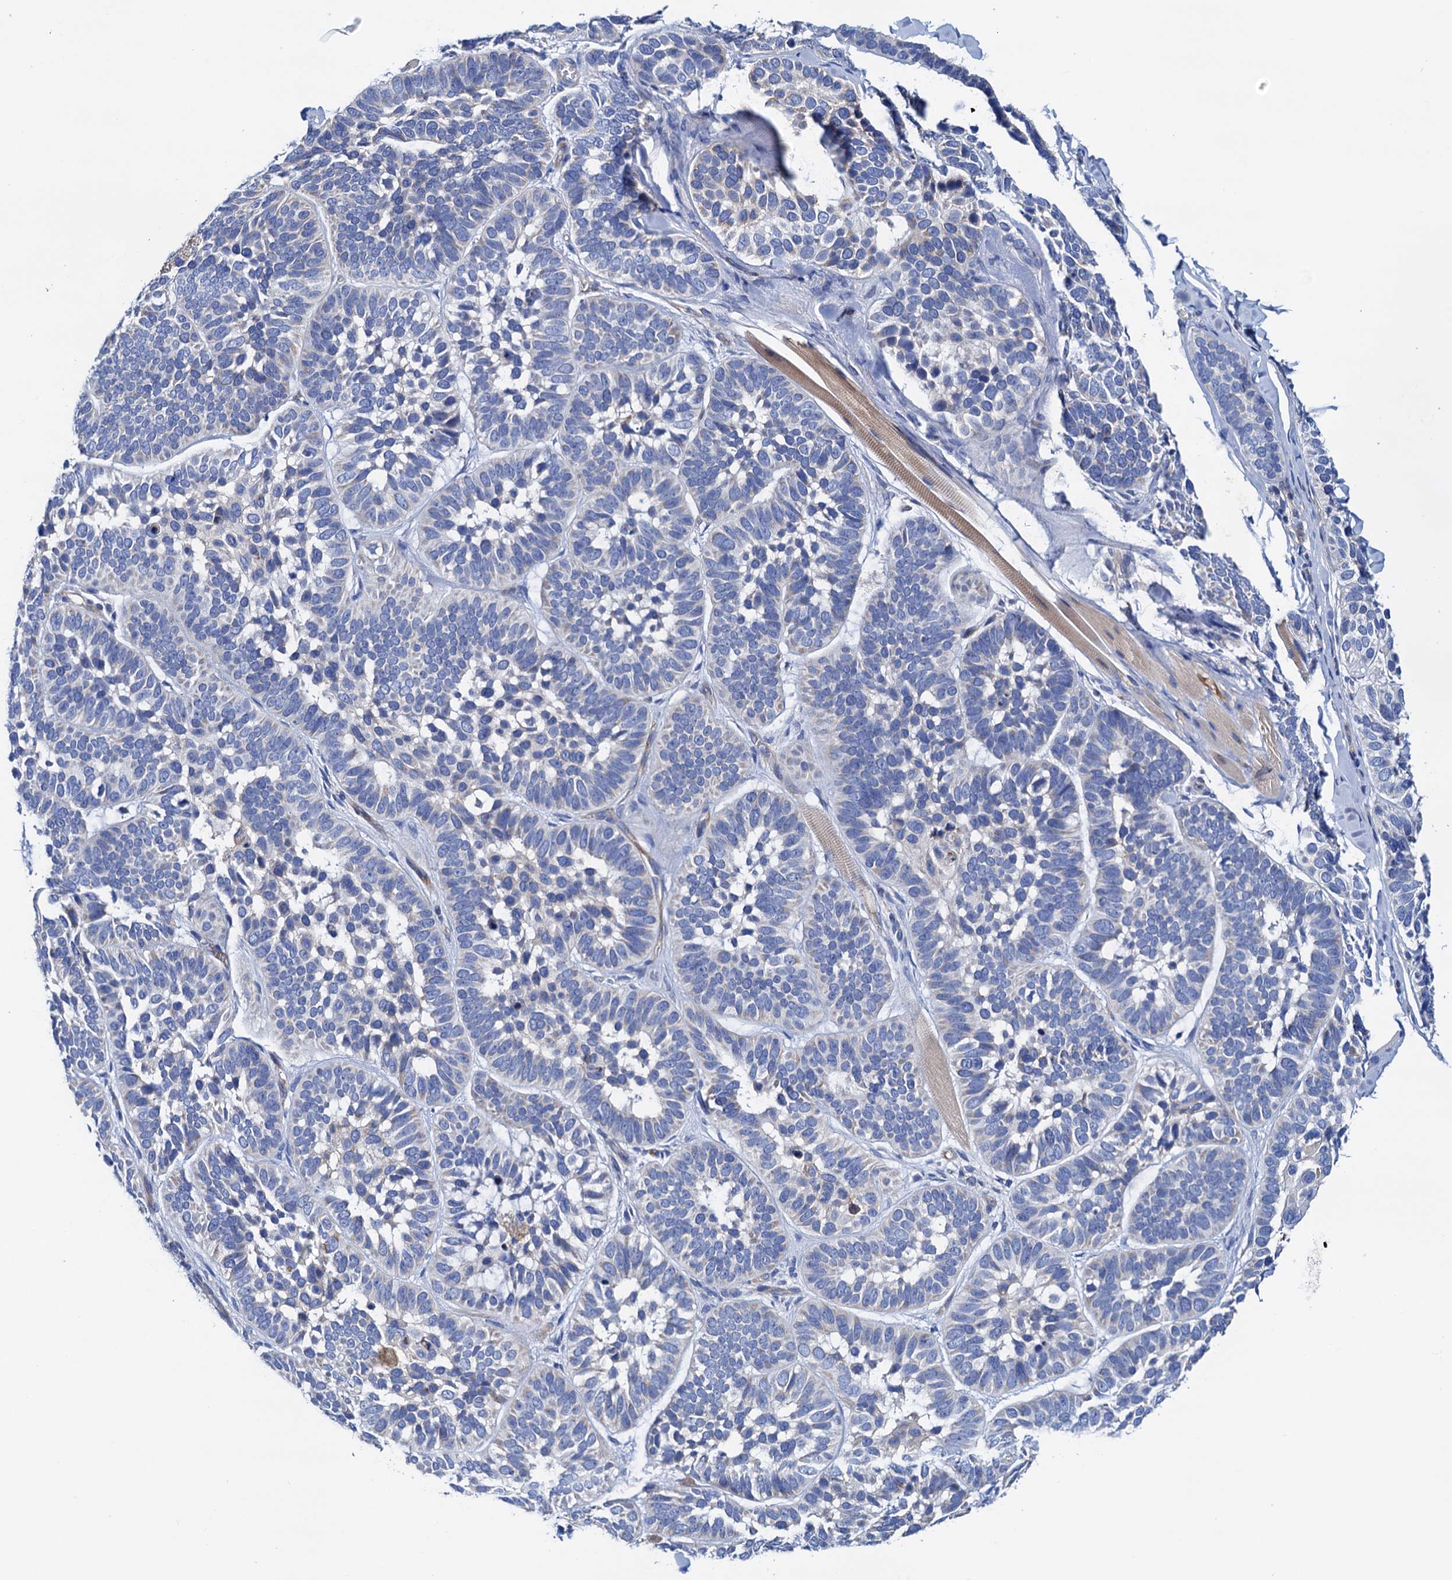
{"staining": {"intensity": "negative", "quantity": "none", "location": "none"}, "tissue": "skin cancer", "cell_type": "Tumor cells", "image_type": "cancer", "snomed": [{"axis": "morphology", "description": "Basal cell carcinoma"}, {"axis": "topography", "description": "Skin"}], "caption": "Immunohistochemical staining of human skin cancer displays no significant expression in tumor cells.", "gene": "RASSF9", "patient": {"sex": "male", "age": 62}}